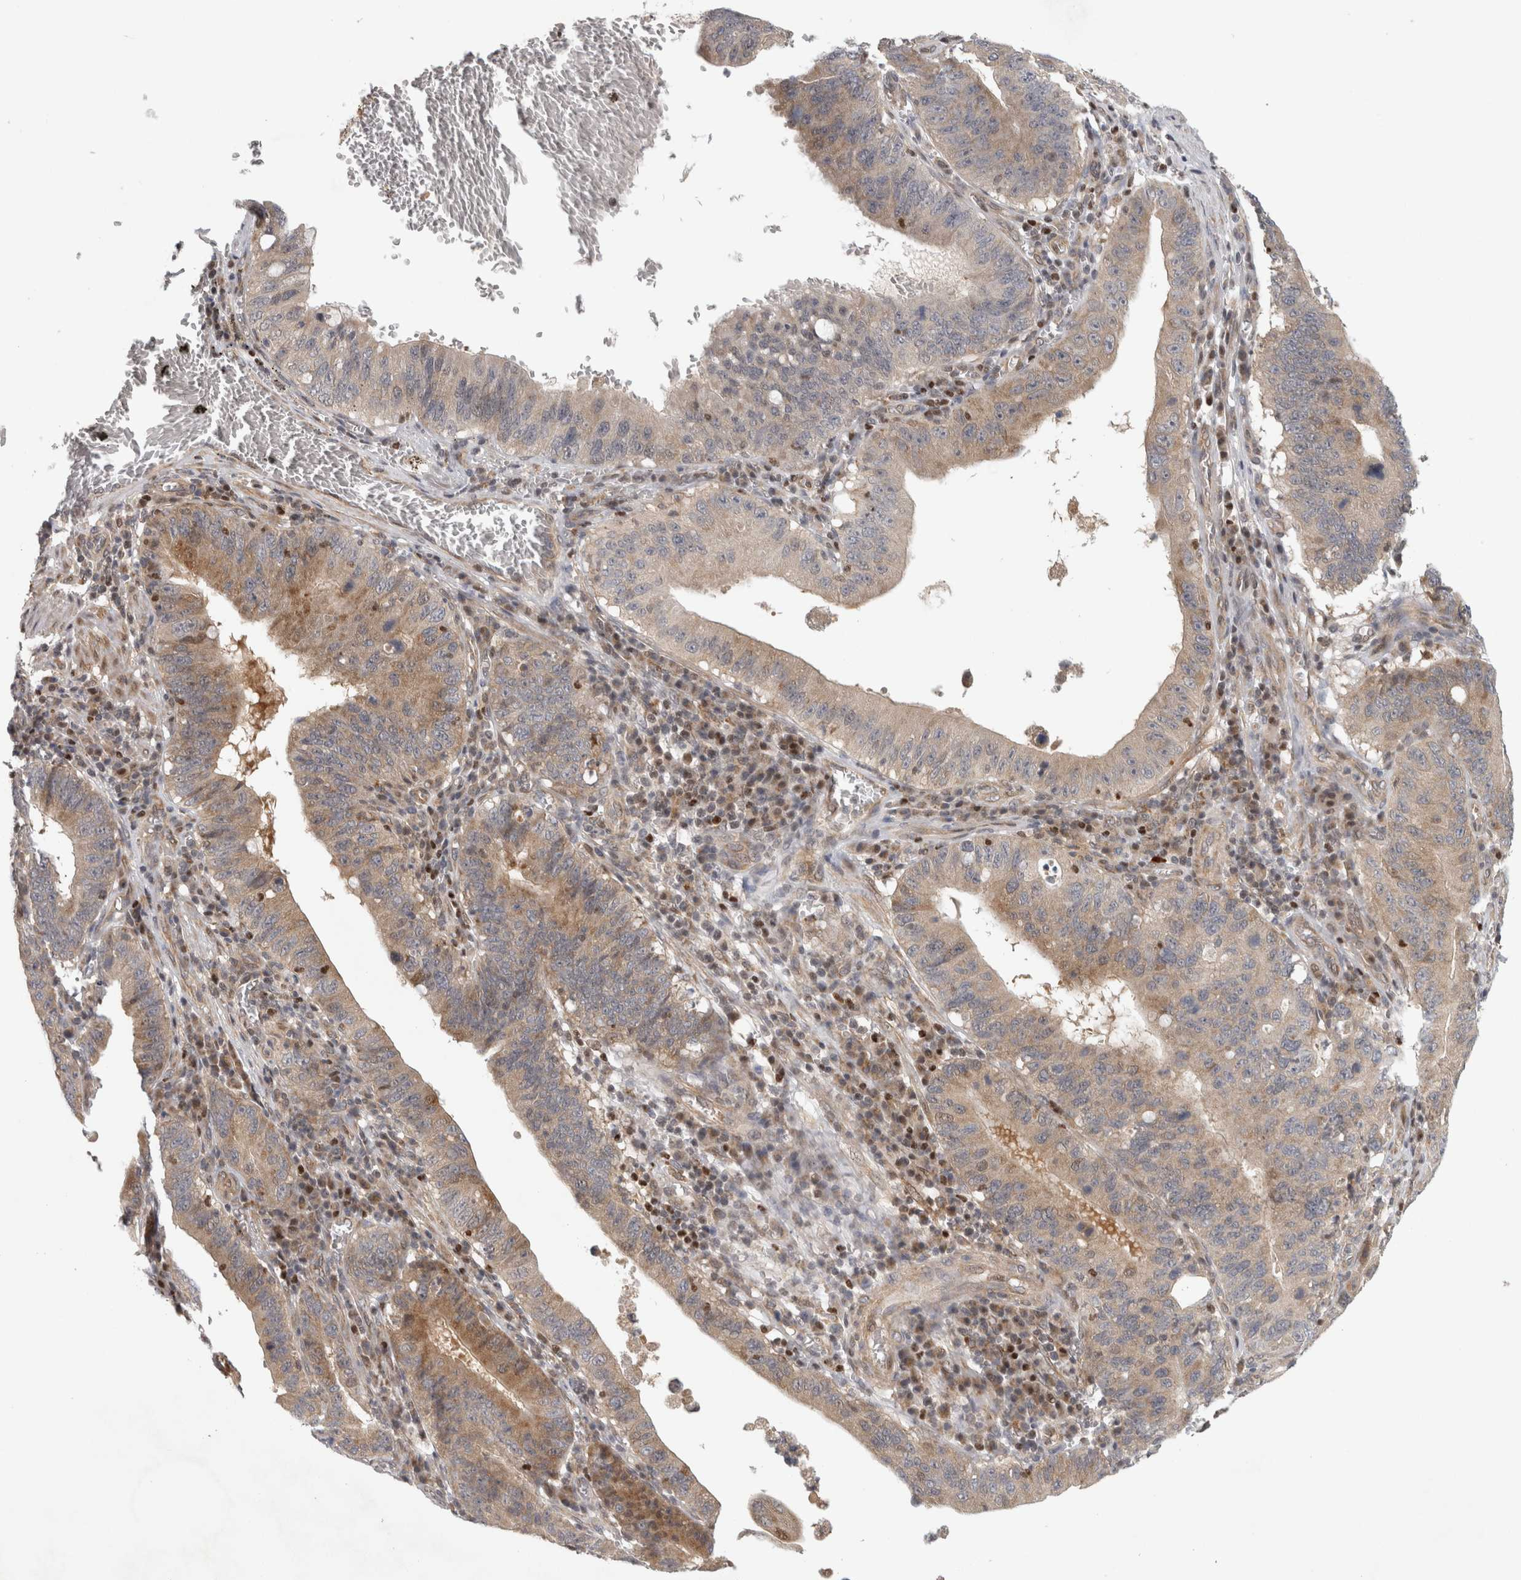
{"staining": {"intensity": "moderate", "quantity": "25%-75%", "location": "cytoplasmic/membranous"}, "tissue": "stomach cancer", "cell_type": "Tumor cells", "image_type": "cancer", "snomed": [{"axis": "morphology", "description": "Adenocarcinoma, NOS"}, {"axis": "topography", "description": "Stomach"}, {"axis": "topography", "description": "Gastric cardia"}], "caption": "About 25%-75% of tumor cells in human stomach cancer (adenocarcinoma) demonstrate moderate cytoplasmic/membranous protein expression as visualized by brown immunohistochemical staining.", "gene": "KDM8", "patient": {"sex": "male", "age": 59}}